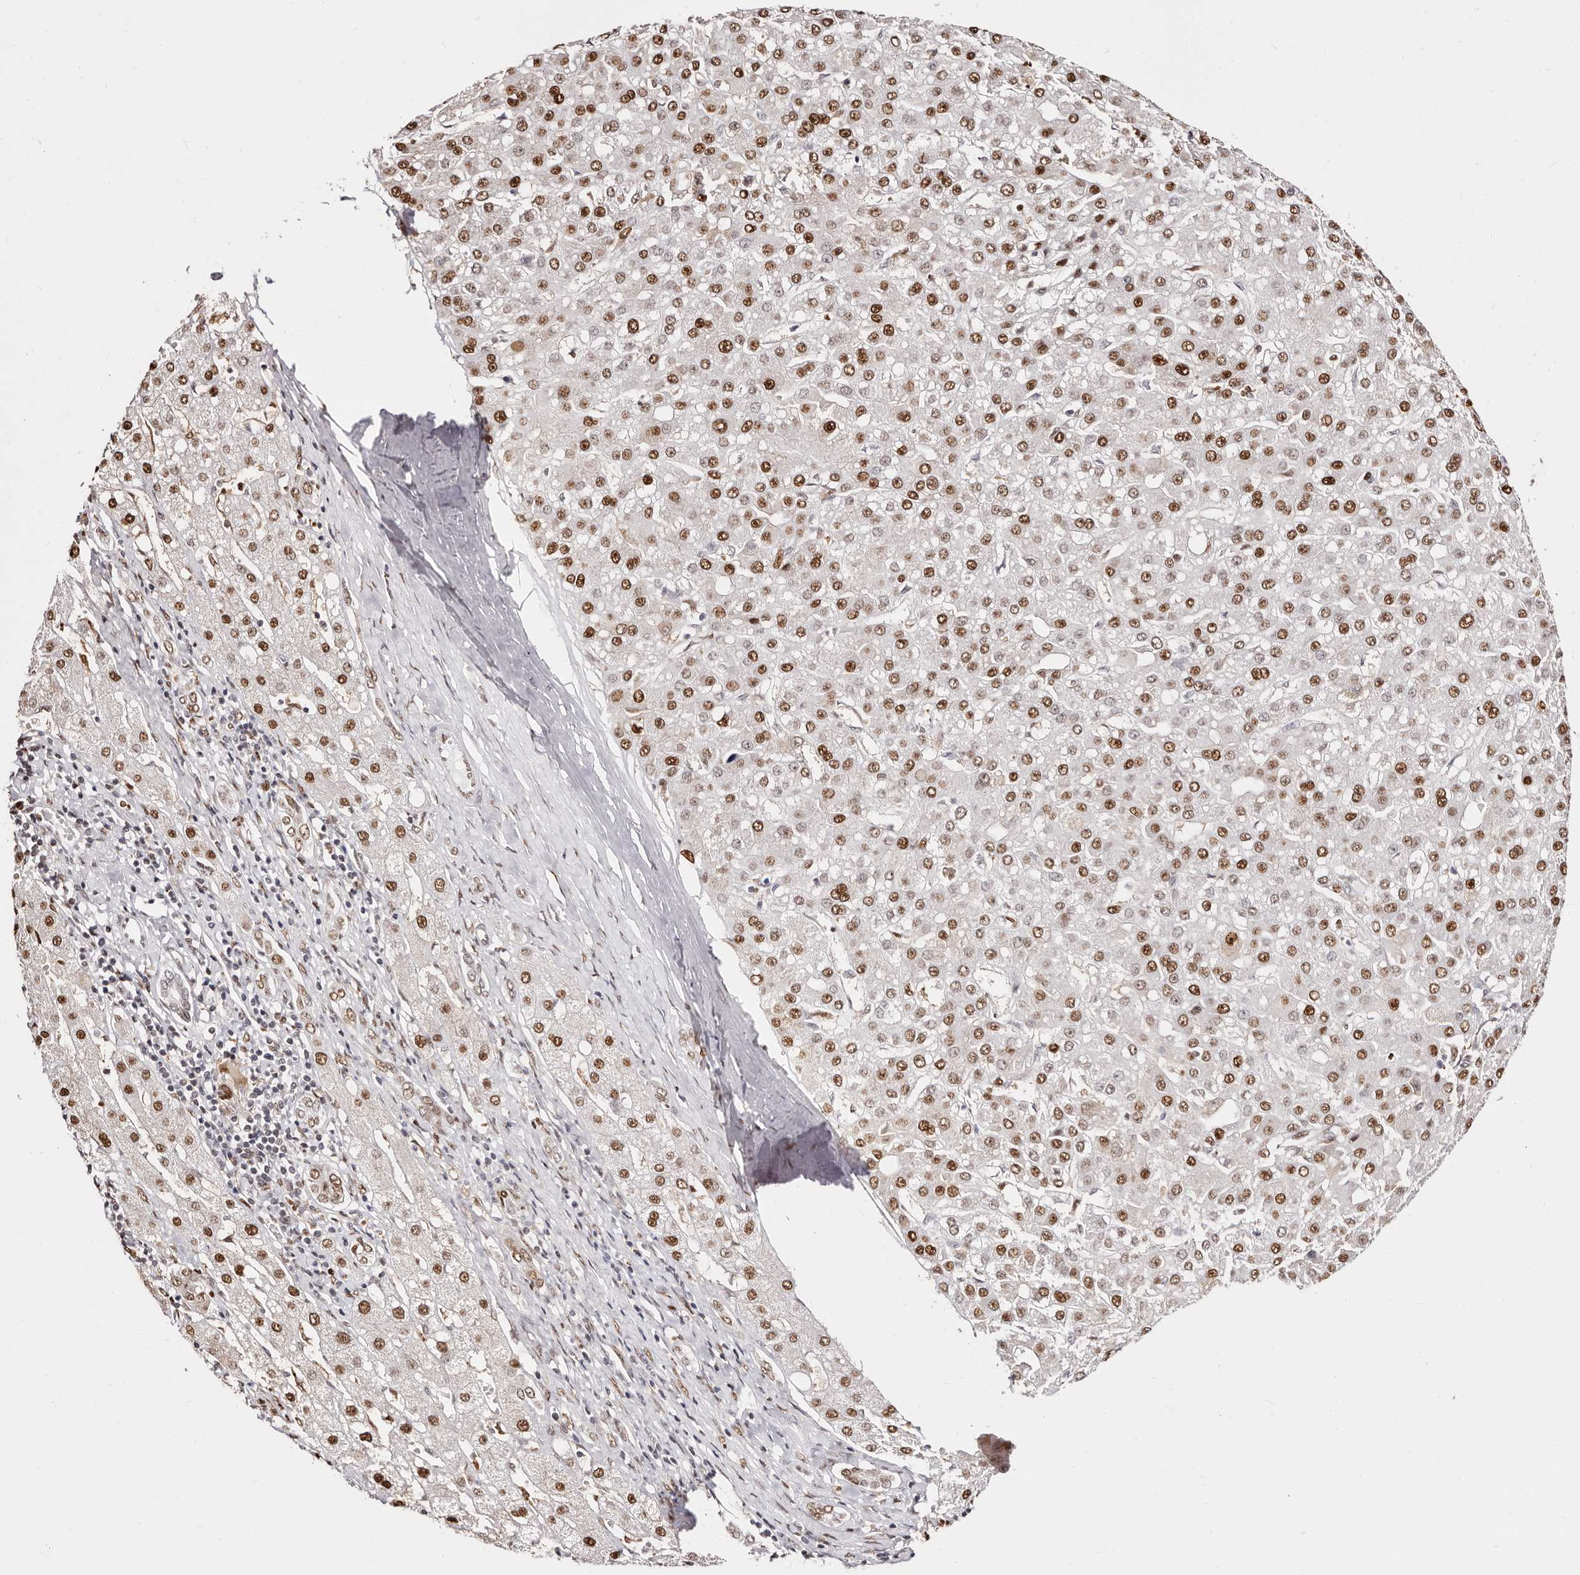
{"staining": {"intensity": "moderate", "quantity": ">75%", "location": "nuclear"}, "tissue": "liver cancer", "cell_type": "Tumor cells", "image_type": "cancer", "snomed": [{"axis": "morphology", "description": "Carcinoma, Hepatocellular, NOS"}, {"axis": "topography", "description": "Liver"}], "caption": "Protein expression analysis of liver hepatocellular carcinoma shows moderate nuclear staining in about >75% of tumor cells.", "gene": "TKT", "patient": {"sex": "male", "age": 67}}